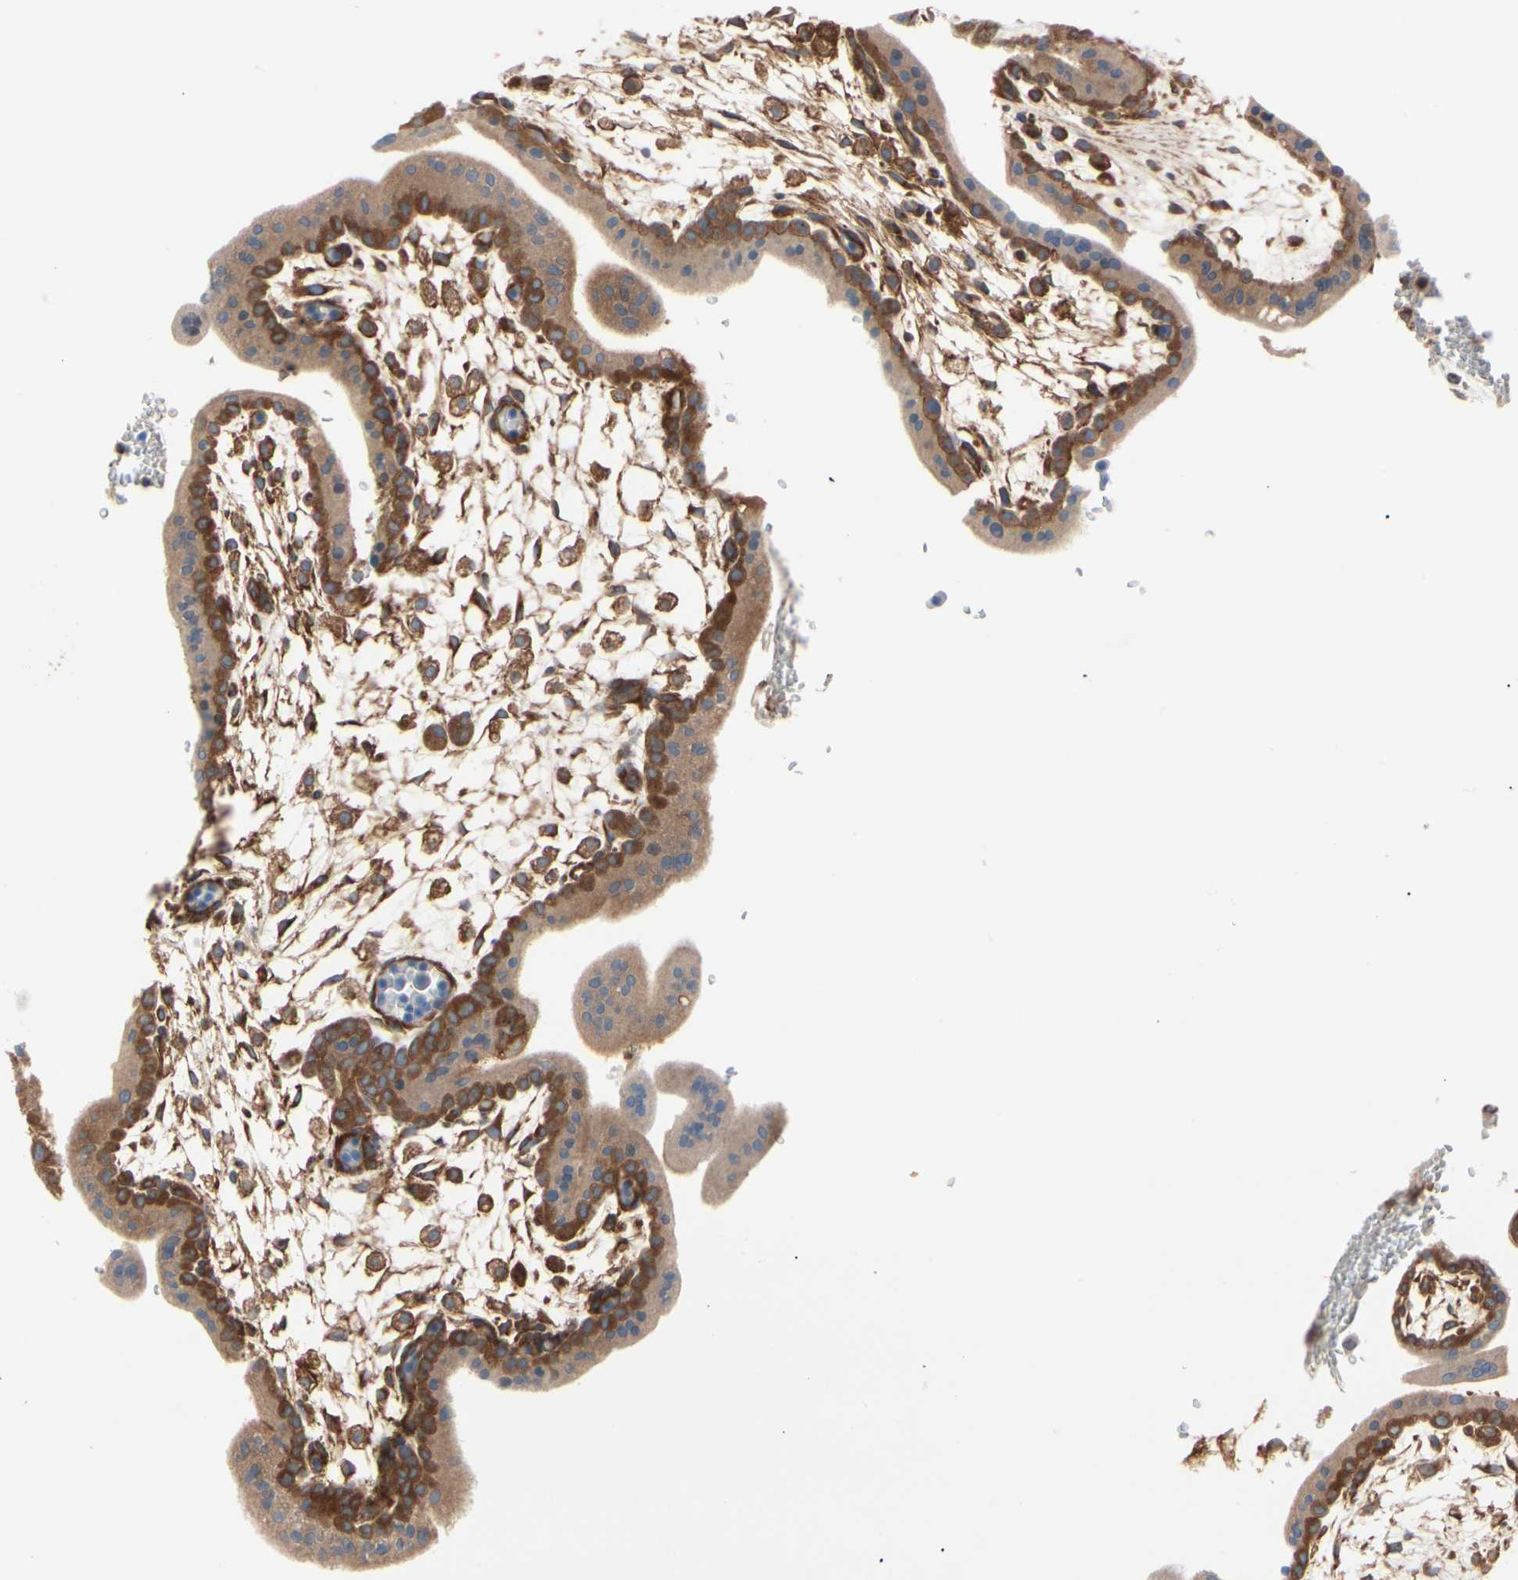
{"staining": {"intensity": "strong", "quantity": "25%-75%", "location": "cytoplasmic/membranous"}, "tissue": "placenta", "cell_type": "Trophoblastic cells", "image_type": "normal", "snomed": [{"axis": "morphology", "description": "Normal tissue, NOS"}, {"axis": "topography", "description": "Placenta"}], "caption": "About 25%-75% of trophoblastic cells in unremarkable human placenta demonstrate strong cytoplasmic/membranous protein staining as visualized by brown immunohistochemical staining.", "gene": "ROCK1", "patient": {"sex": "female", "age": 35}}